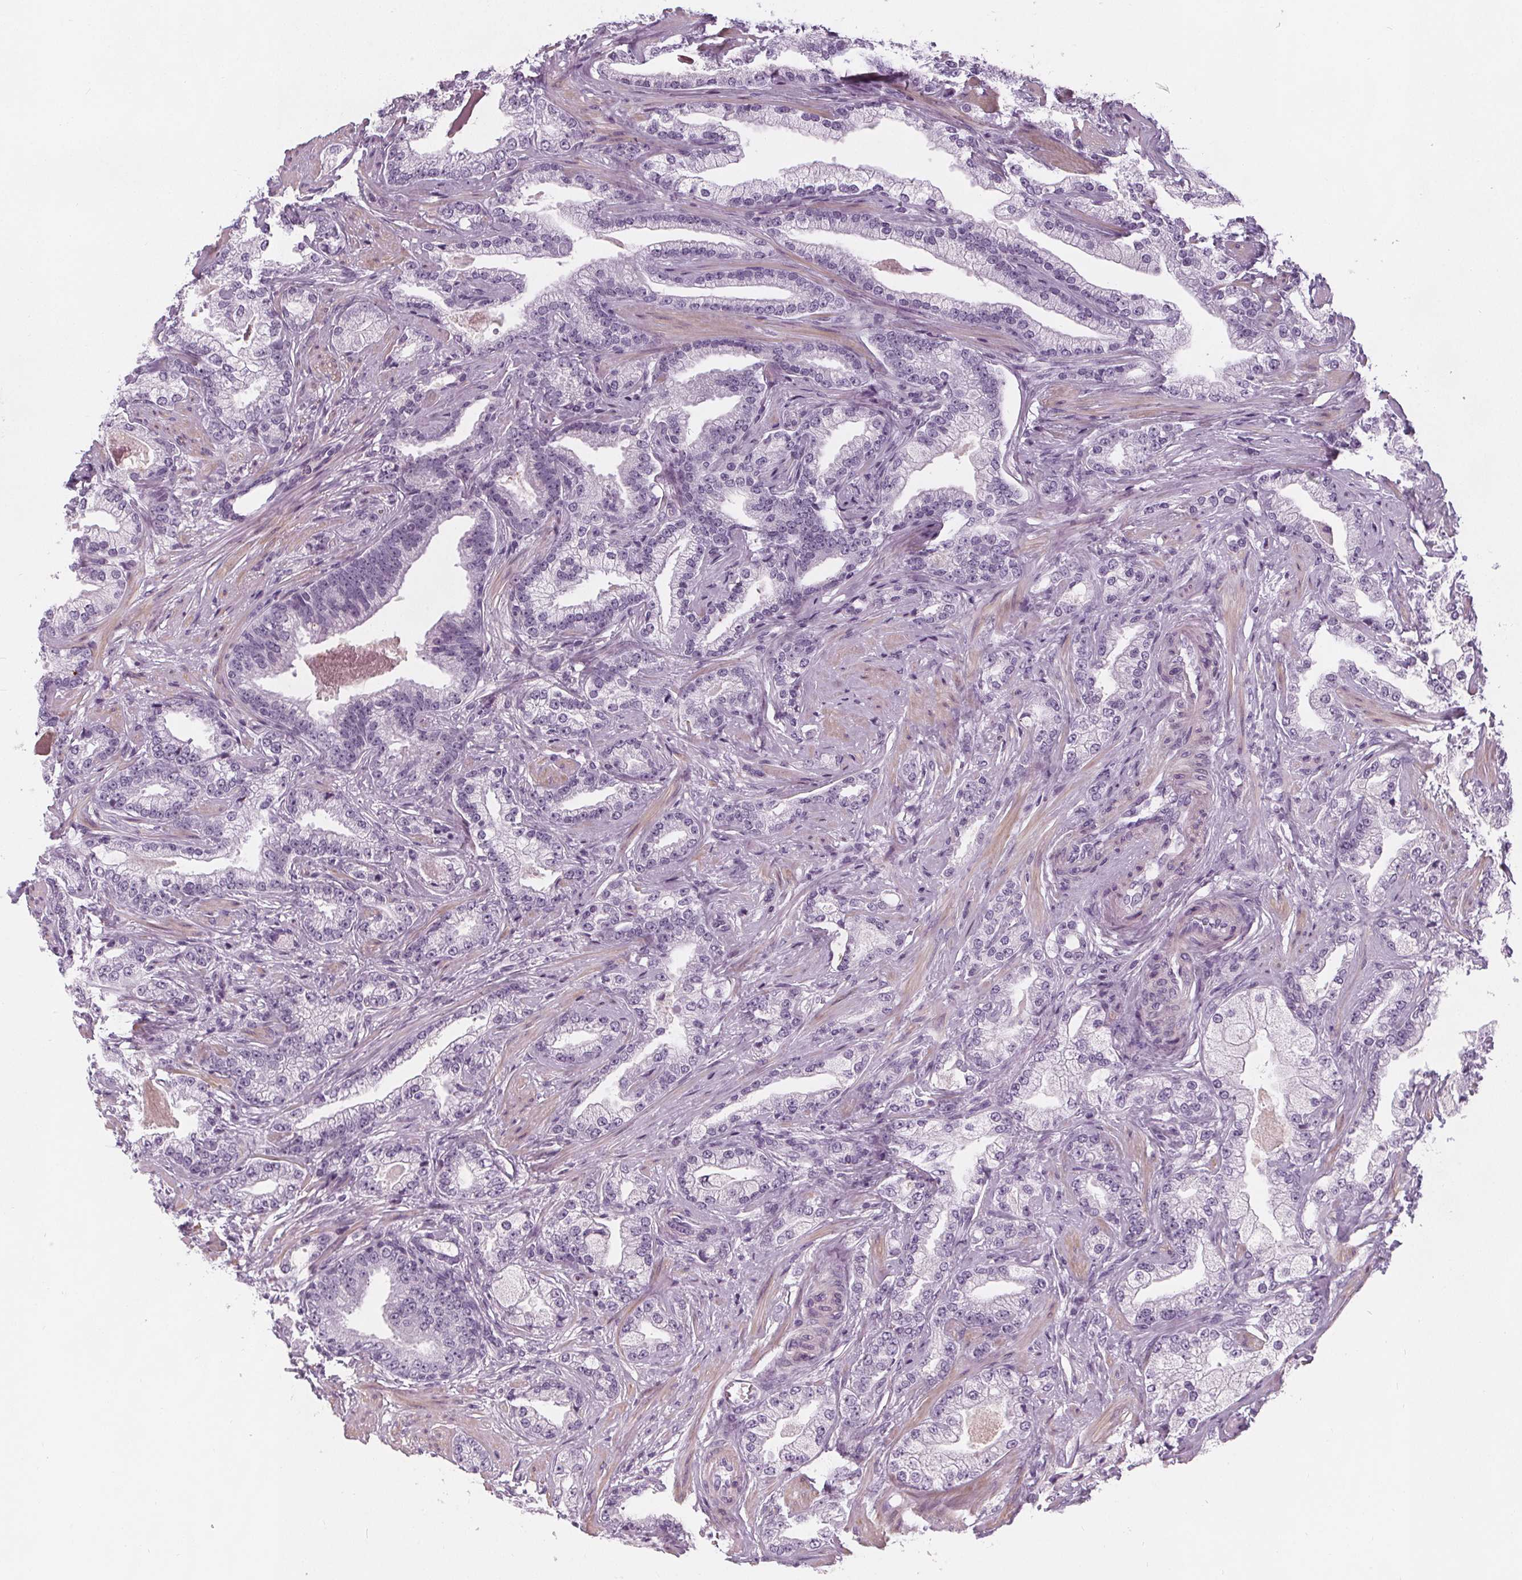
{"staining": {"intensity": "negative", "quantity": "none", "location": "none"}, "tissue": "prostate cancer", "cell_type": "Tumor cells", "image_type": "cancer", "snomed": [{"axis": "morphology", "description": "Adenocarcinoma, Low grade"}, {"axis": "topography", "description": "Prostate"}], "caption": "IHC photomicrograph of neoplastic tissue: prostate adenocarcinoma (low-grade) stained with DAB (3,3'-diaminobenzidine) exhibits no significant protein staining in tumor cells. (DAB immunohistochemistry, high magnification).", "gene": "SLC5A12", "patient": {"sex": "male", "age": 61}}